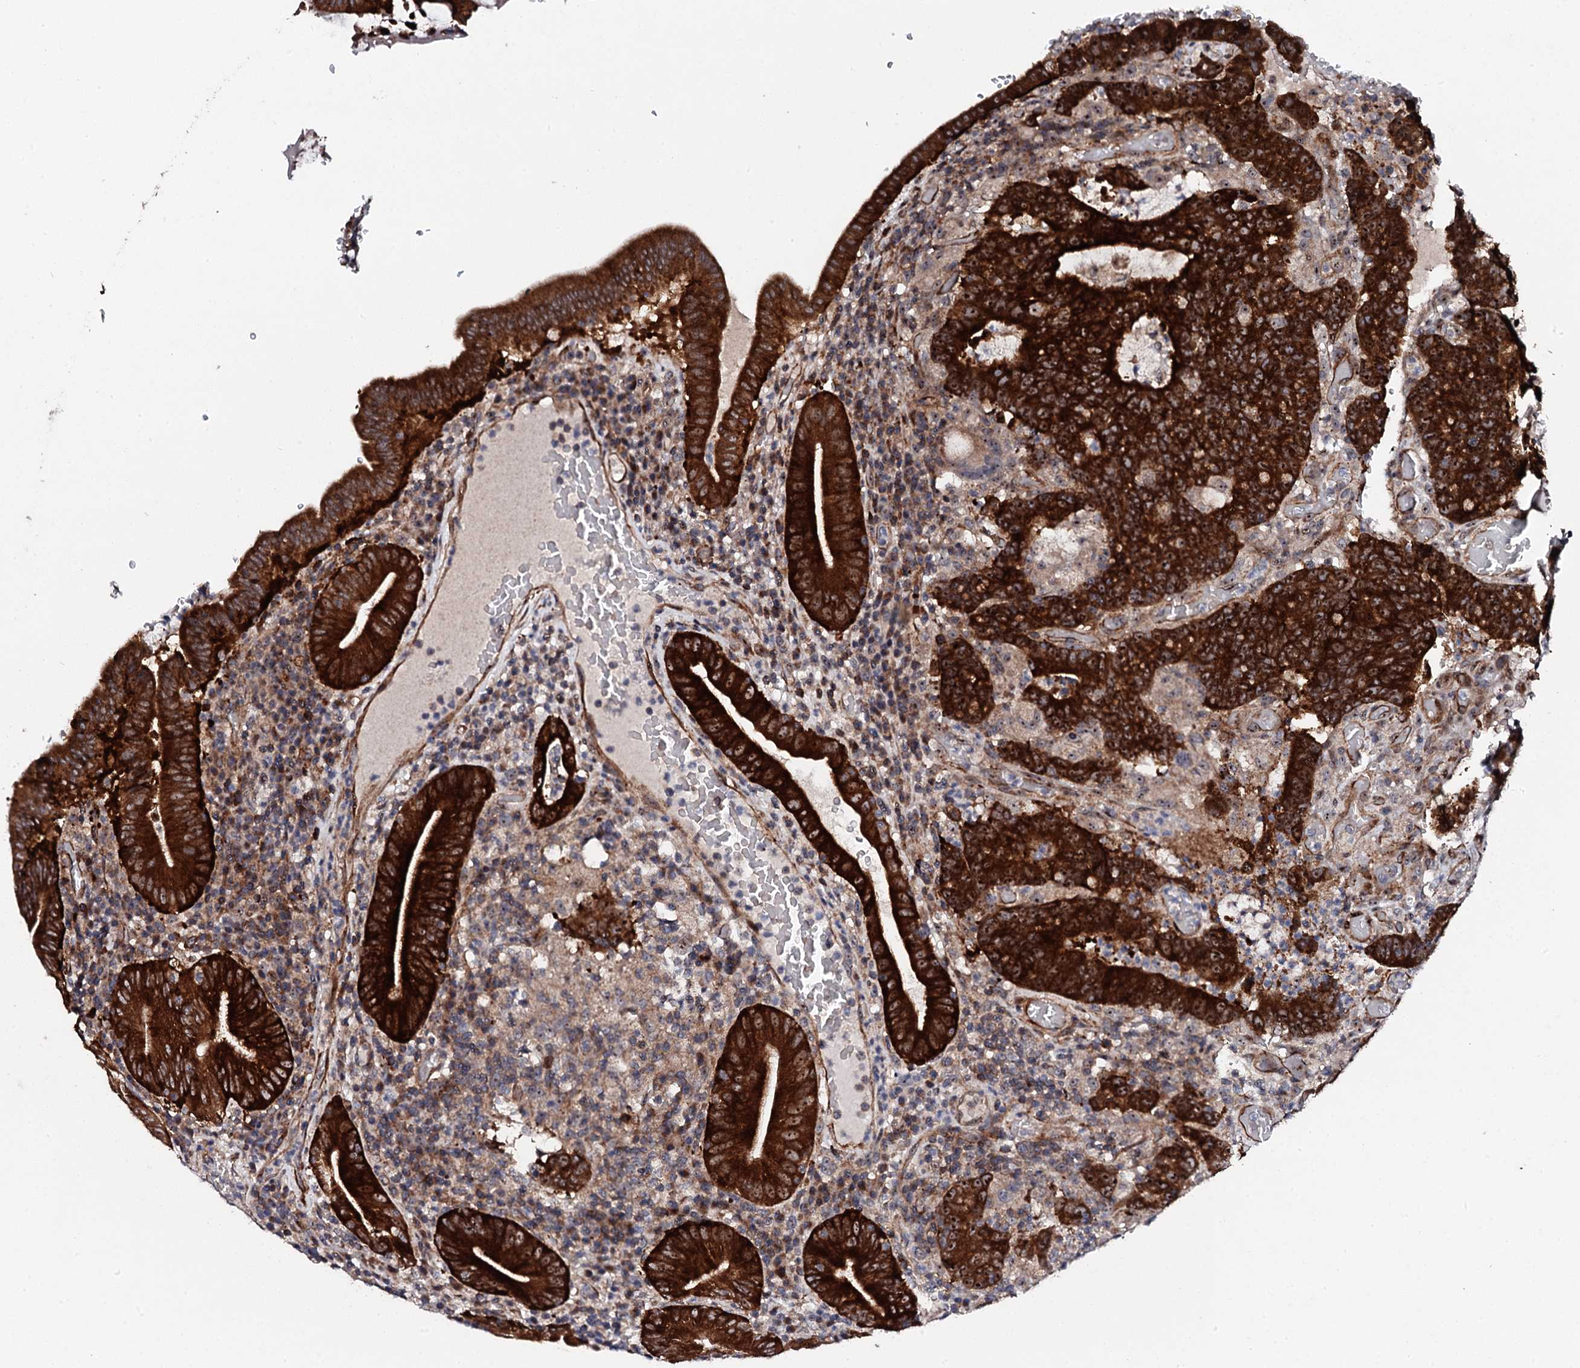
{"staining": {"intensity": "strong", "quantity": ">75%", "location": "cytoplasmic/membranous,nuclear"}, "tissue": "colorectal cancer", "cell_type": "Tumor cells", "image_type": "cancer", "snomed": [{"axis": "morphology", "description": "Normal tissue, NOS"}, {"axis": "morphology", "description": "Adenocarcinoma, NOS"}, {"axis": "topography", "description": "Colon"}], "caption": "Protein staining by immunohistochemistry (IHC) demonstrates strong cytoplasmic/membranous and nuclear staining in approximately >75% of tumor cells in colorectal adenocarcinoma.", "gene": "GTPBP4", "patient": {"sex": "female", "age": 75}}